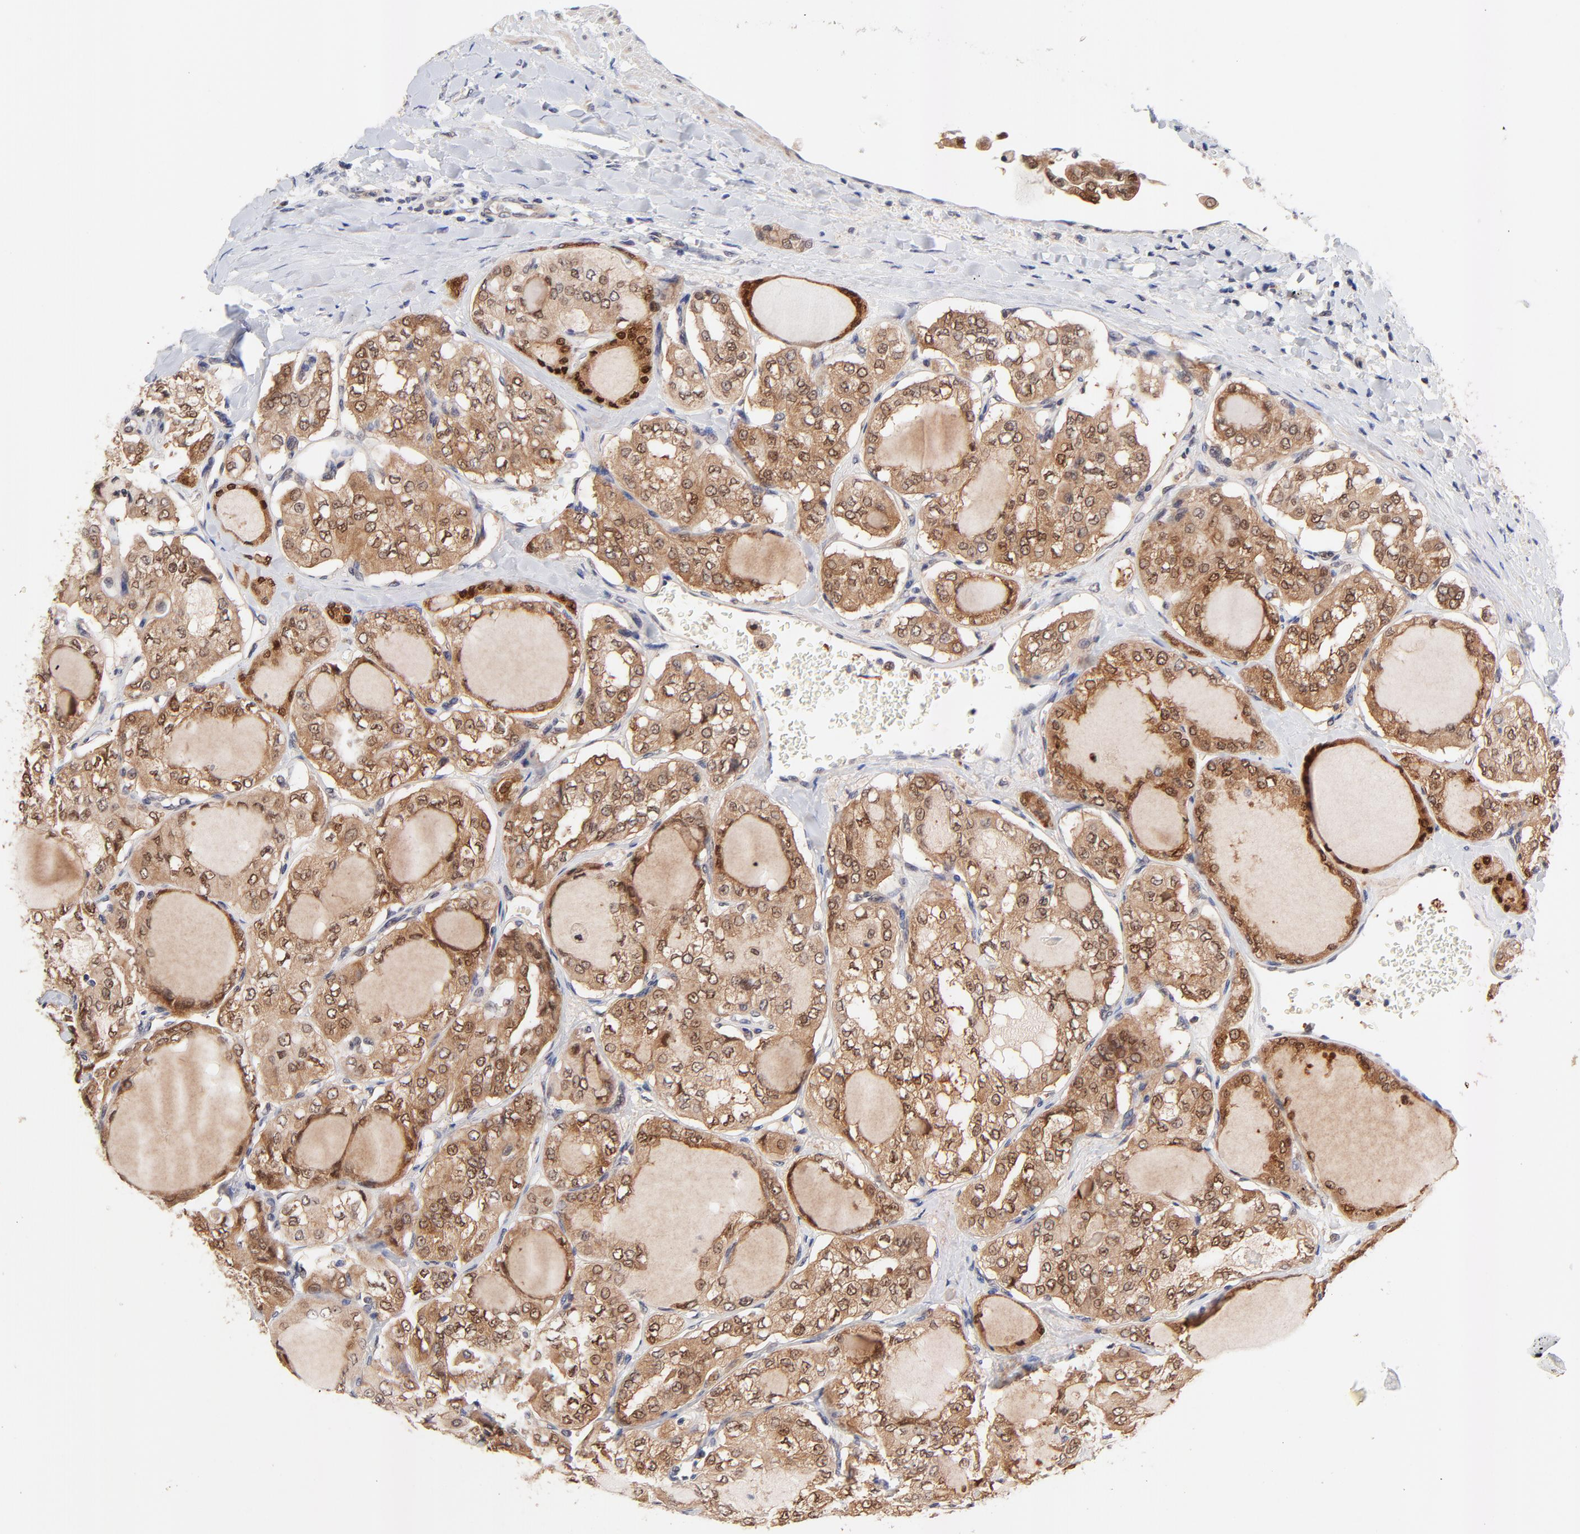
{"staining": {"intensity": "moderate", "quantity": ">75%", "location": "cytoplasmic/membranous,nuclear"}, "tissue": "thyroid cancer", "cell_type": "Tumor cells", "image_type": "cancer", "snomed": [{"axis": "morphology", "description": "Papillary adenocarcinoma, NOS"}, {"axis": "topography", "description": "Thyroid gland"}], "caption": "Immunohistochemistry (DAB) staining of thyroid papillary adenocarcinoma reveals moderate cytoplasmic/membranous and nuclear protein positivity in approximately >75% of tumor cells. The staining was performed using DAB (3,3'-diaminobenzidine), with brown indicating positive protein expression. Nuclei are stained blue with hematoxylin.", "gene": "TXNL1", "patient": {"sex": "male", "age": 20}}